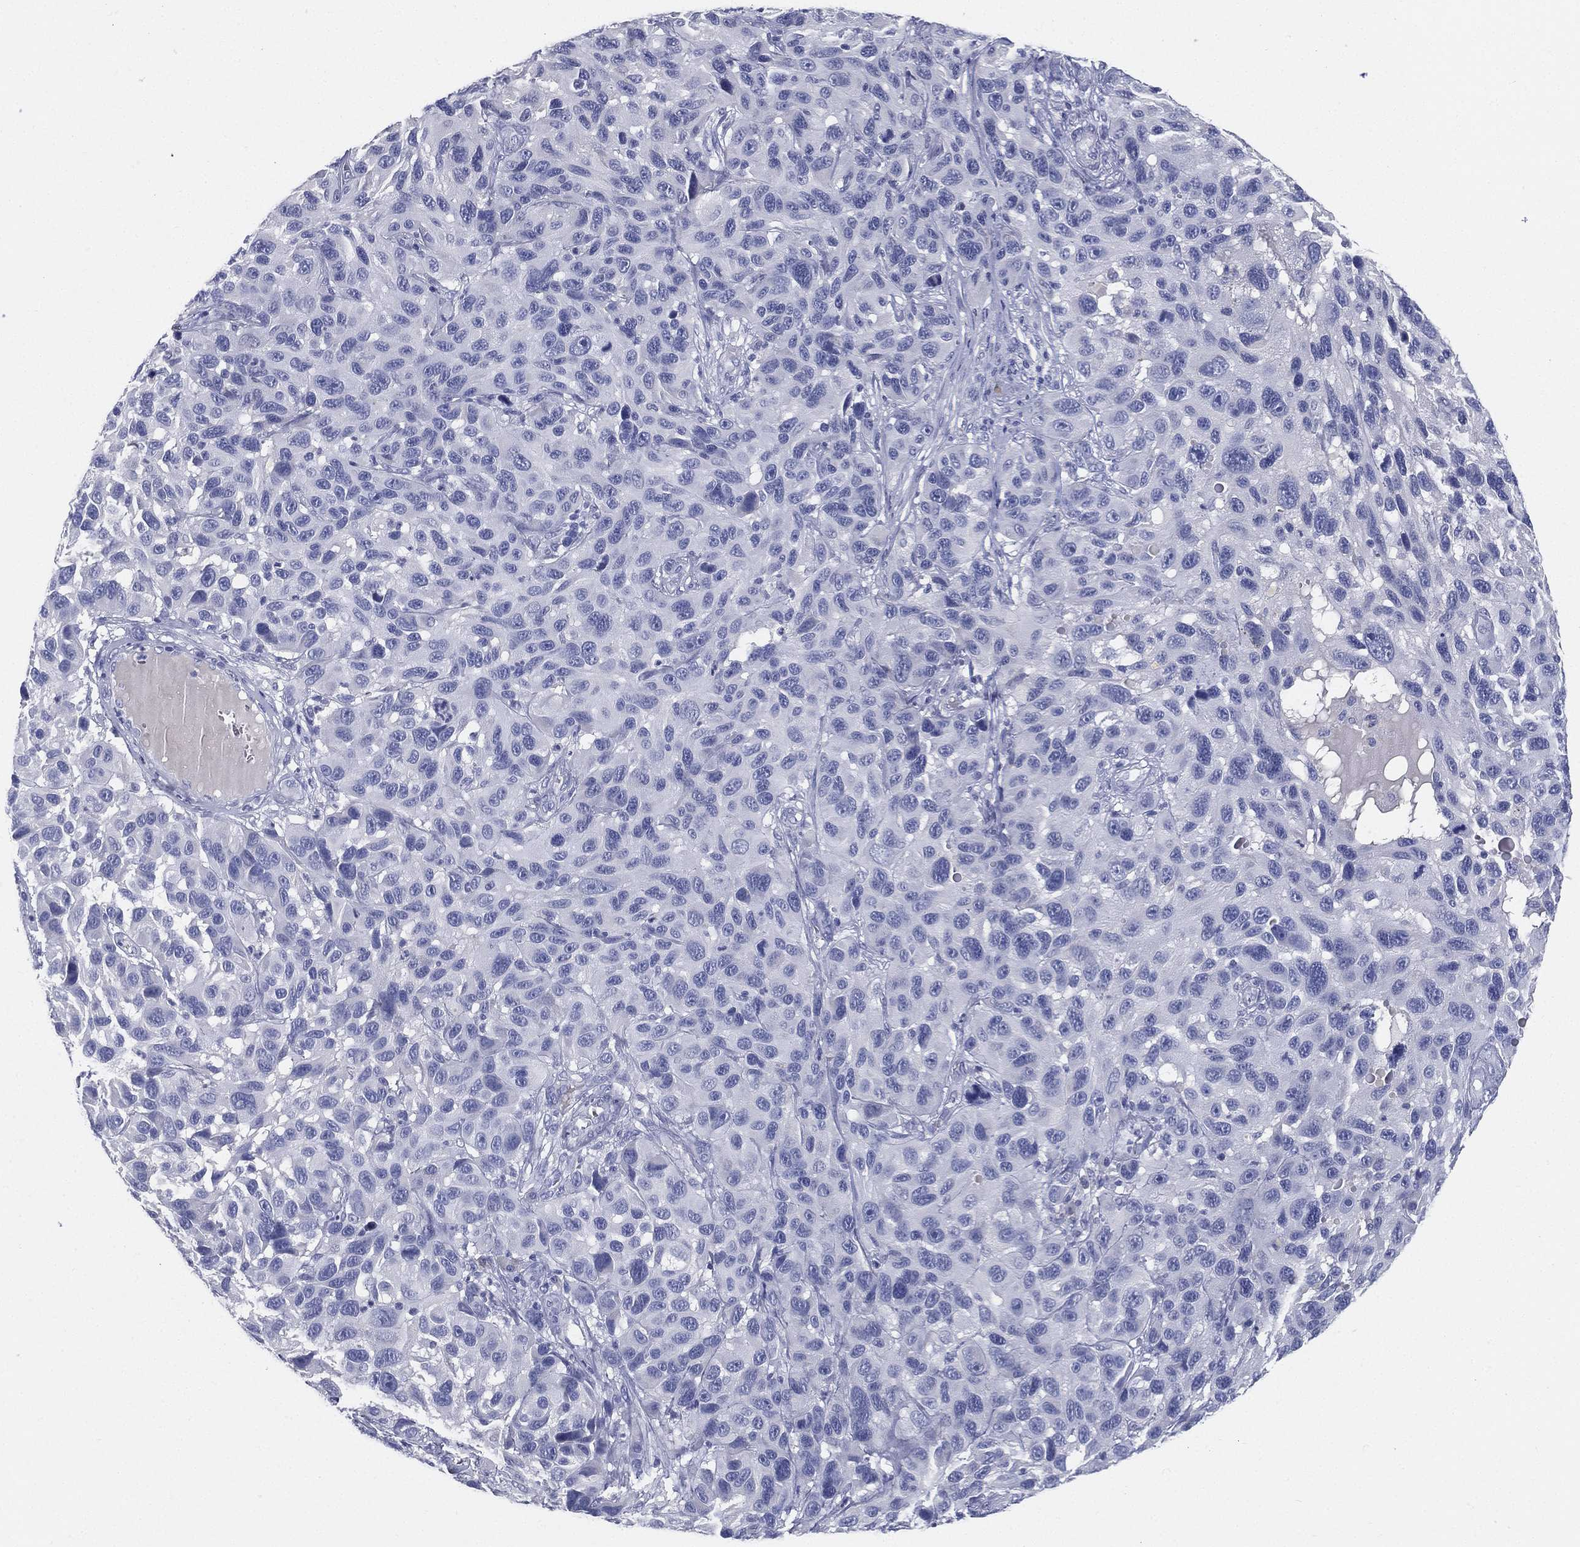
{"staining": {"intensity": "negative", "quantity": "none", "location": "none"}, "tissue": "melanoma", "cell_type": "Tumor cells", "image_type": "cancer", "snomed": [{"axis": "morphology", "description": "Malignant melanoma, NOS"}, {"axis": "topography", "description": "Skin"}], "caption": "A high-resolution photomicrograph shows immunohistochemistry (IHC) staining of melanoma, which exhibits no significant staining in tumor cells. (Brightfield microscopy of DAB (3,3'-diaminobenzidine) immunohistochemistry (IHC) at high magnification).", "gene": "STS", "patient": {"sex": "male", "age": 53}}